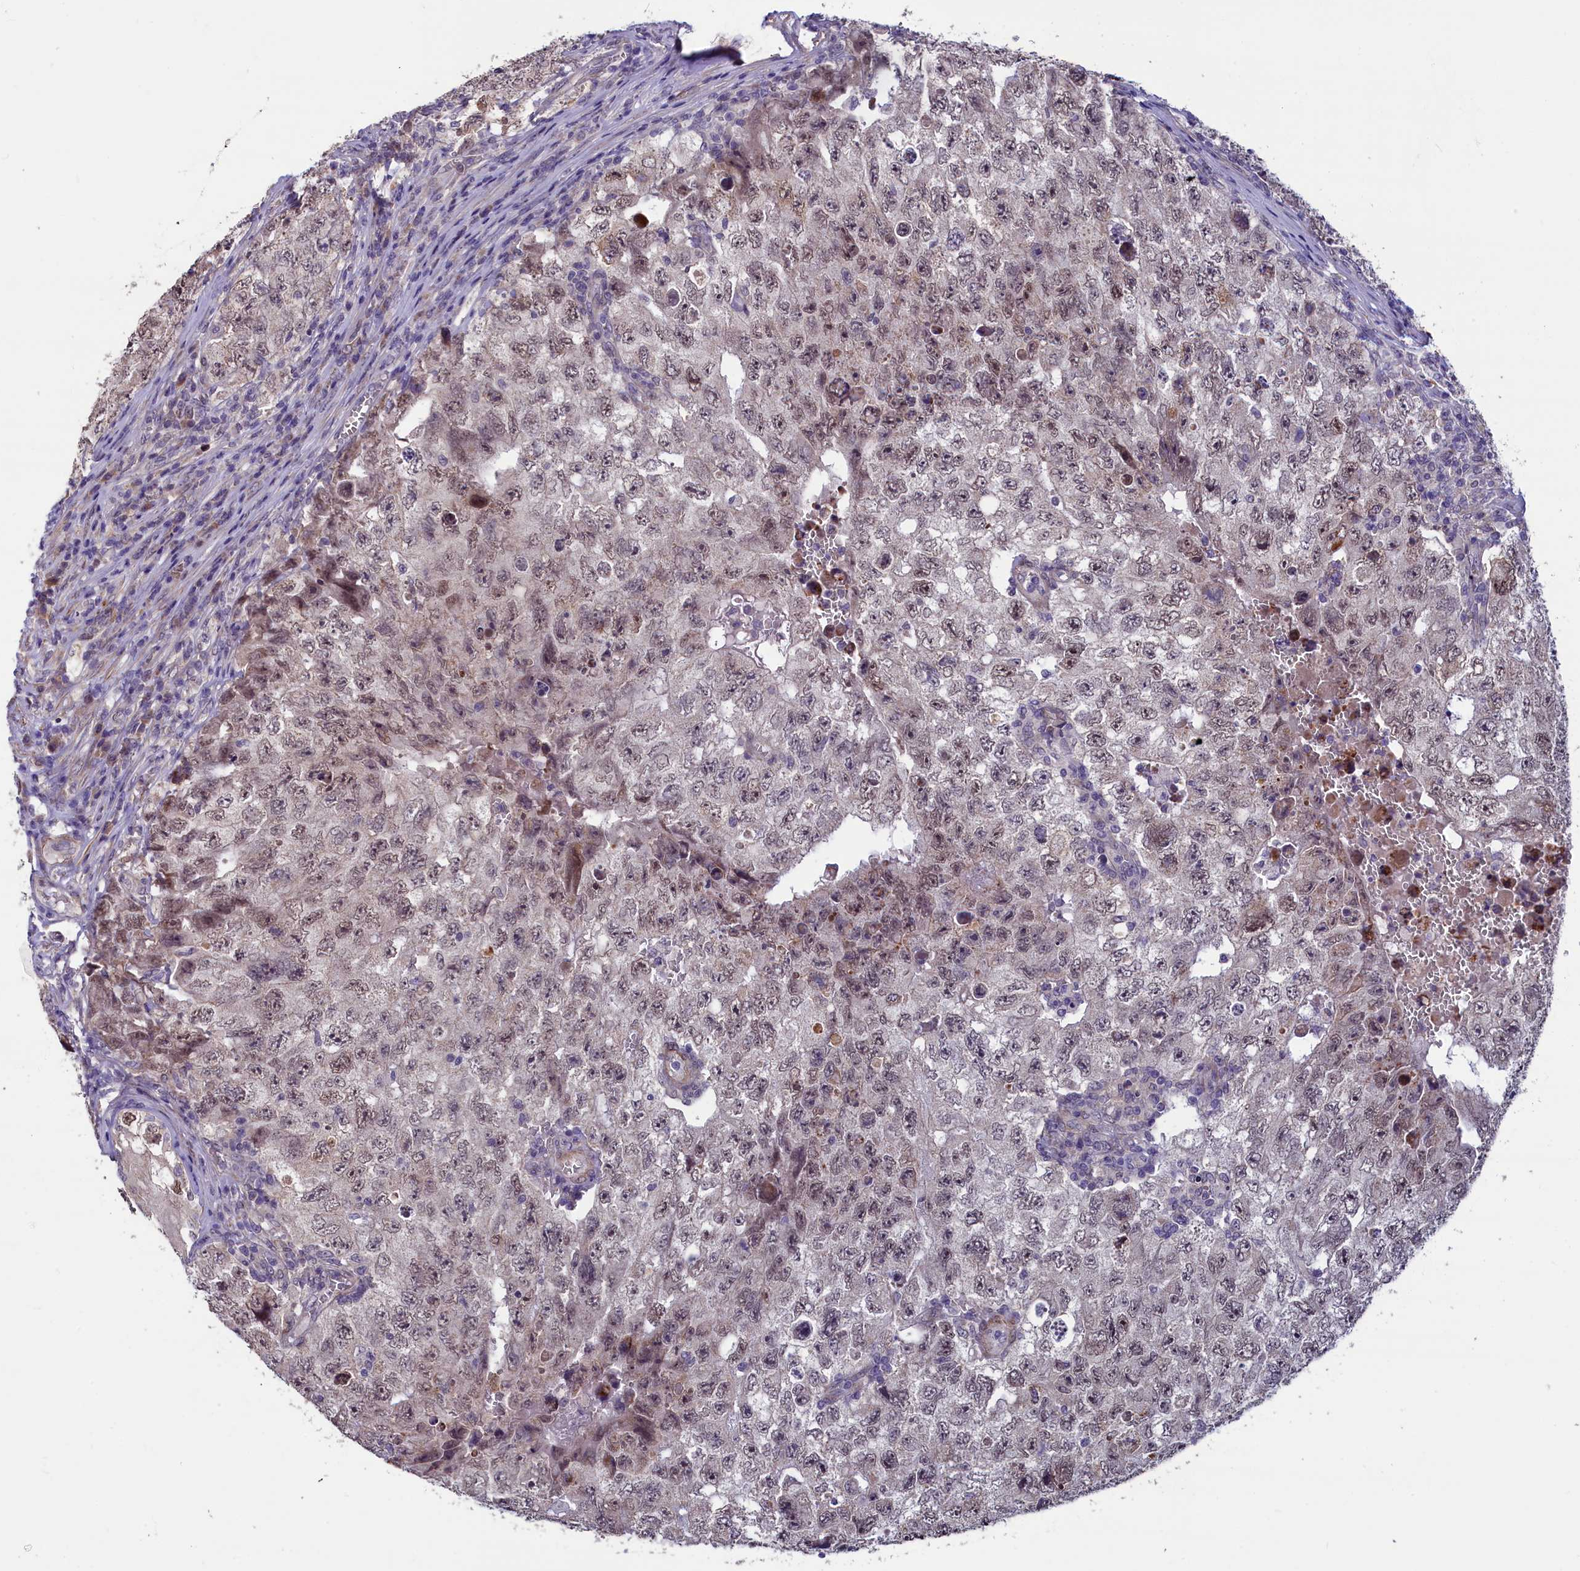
{"staining": {"intensity": "weak", "quantity": "<25%", "location": "nuclear"}, "tissue": "testis cancer", "cell_type": "Tumor cells", "image_type": "cancer", "snomed": [{"axis": "morphology", "description": "Carcinoma, Embryonal, NOS"}, {"axis": "topography", "description": "Testis"}], "caption": "DAB (3,3'-diaminobenzidine) immunohistochemical staining of human testis cancer (embryonal carcinoma) displays no significant expression in tumor cells. The staining was performed using DAB (3,3'-diaminobenzidine) to visualize the protein expression in brown, while the nuclei were stained in blue with hematoxylin (Magnification: 20x).", "gene": "SLC39A6", "patient": {"sex": "male", "age": 17}}